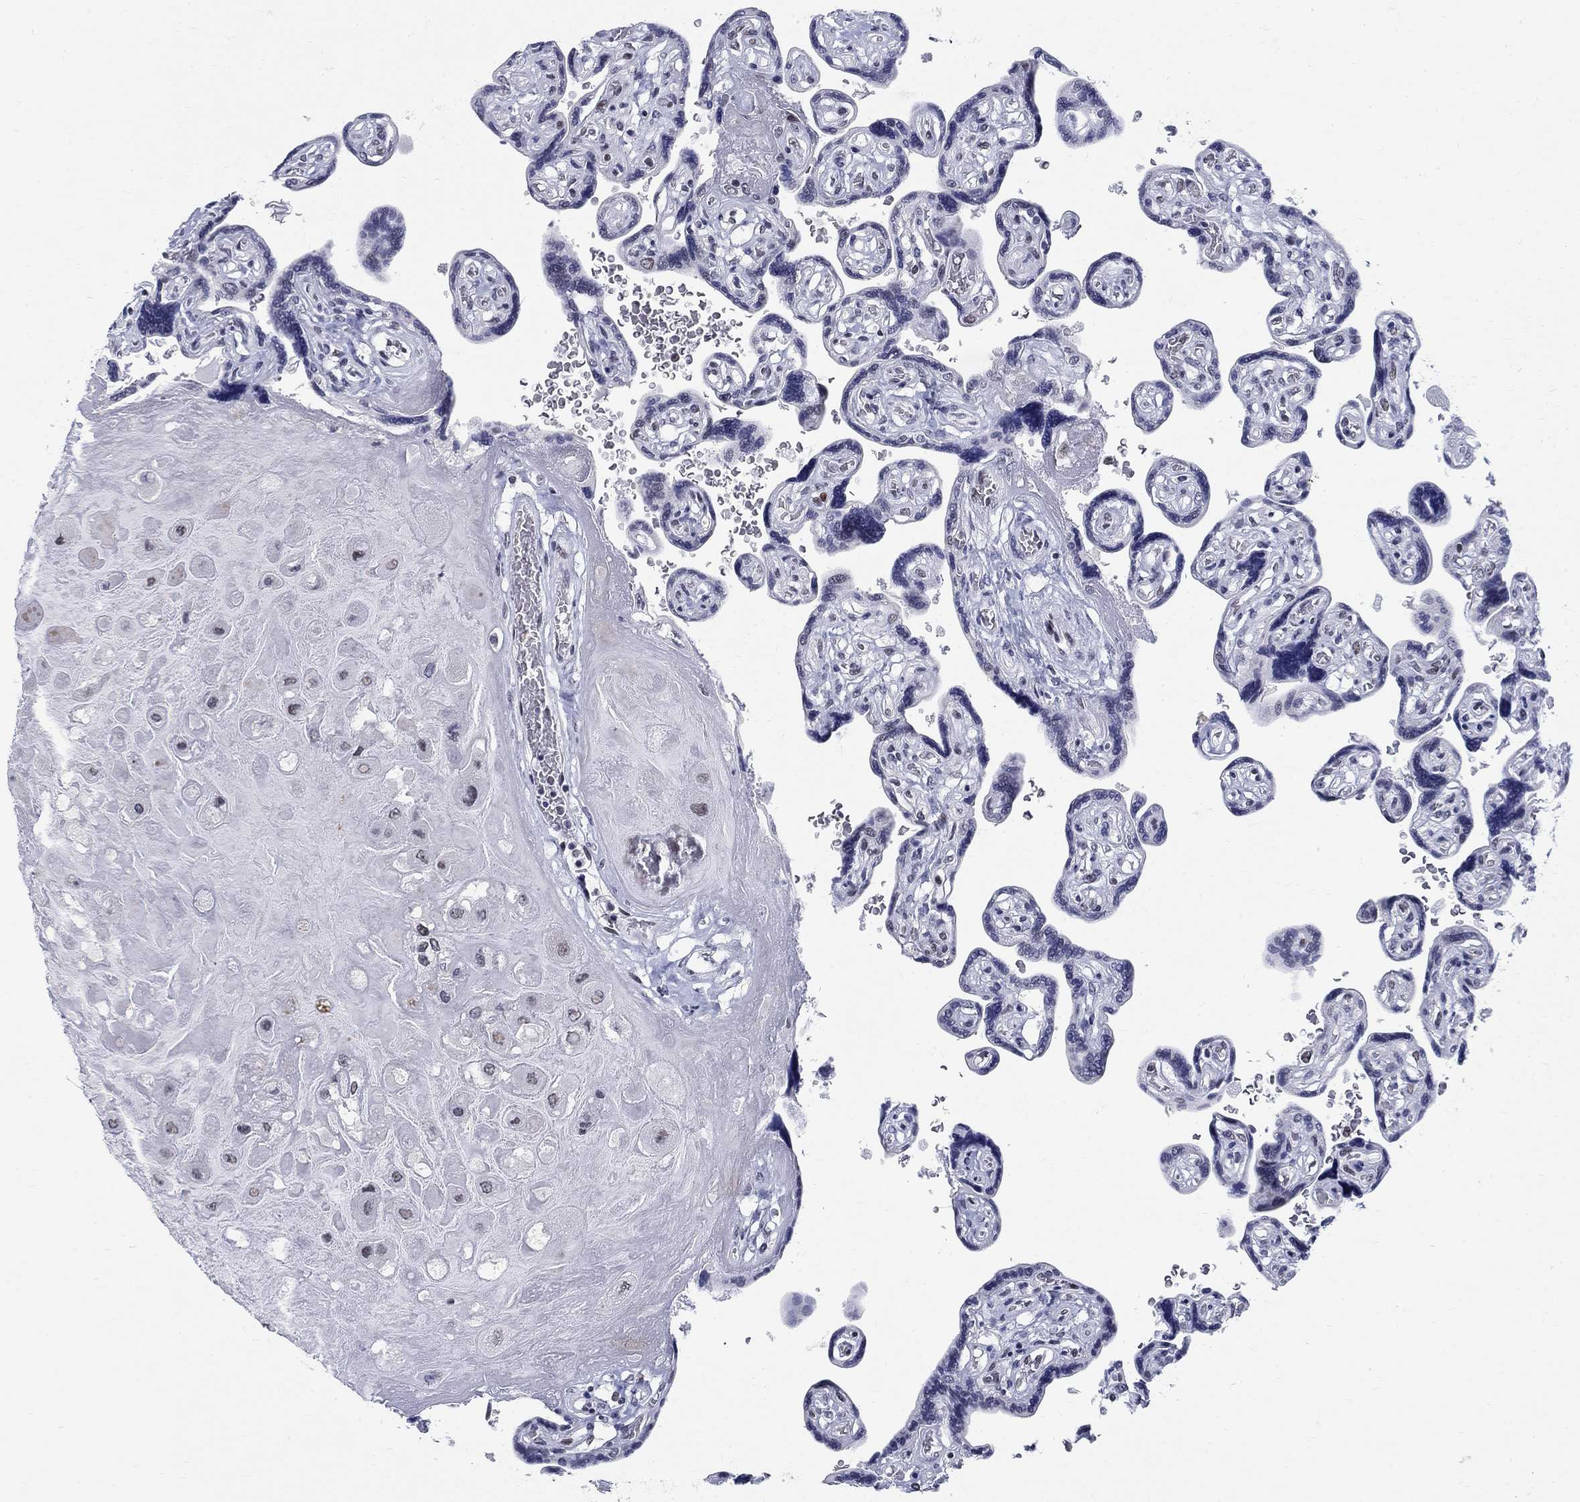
{"staining": {"intensity": "negative", "quantity": "none", "location": "none"}, "tissue": "placenta", "cell_type": "Decidual cells", "image_type": "normal", "snomed": [{"axis": "morphology", "description": "Normal tissue, NOS"}, {"axis": "topography", "description": "Placenta"}], "caption": "Immunohistochemical staining of benign human placenta exhibits no significant positivity in decidual cells.", "gene": "BHLHE22", "patient": {"sex": "female", "age": 32}}